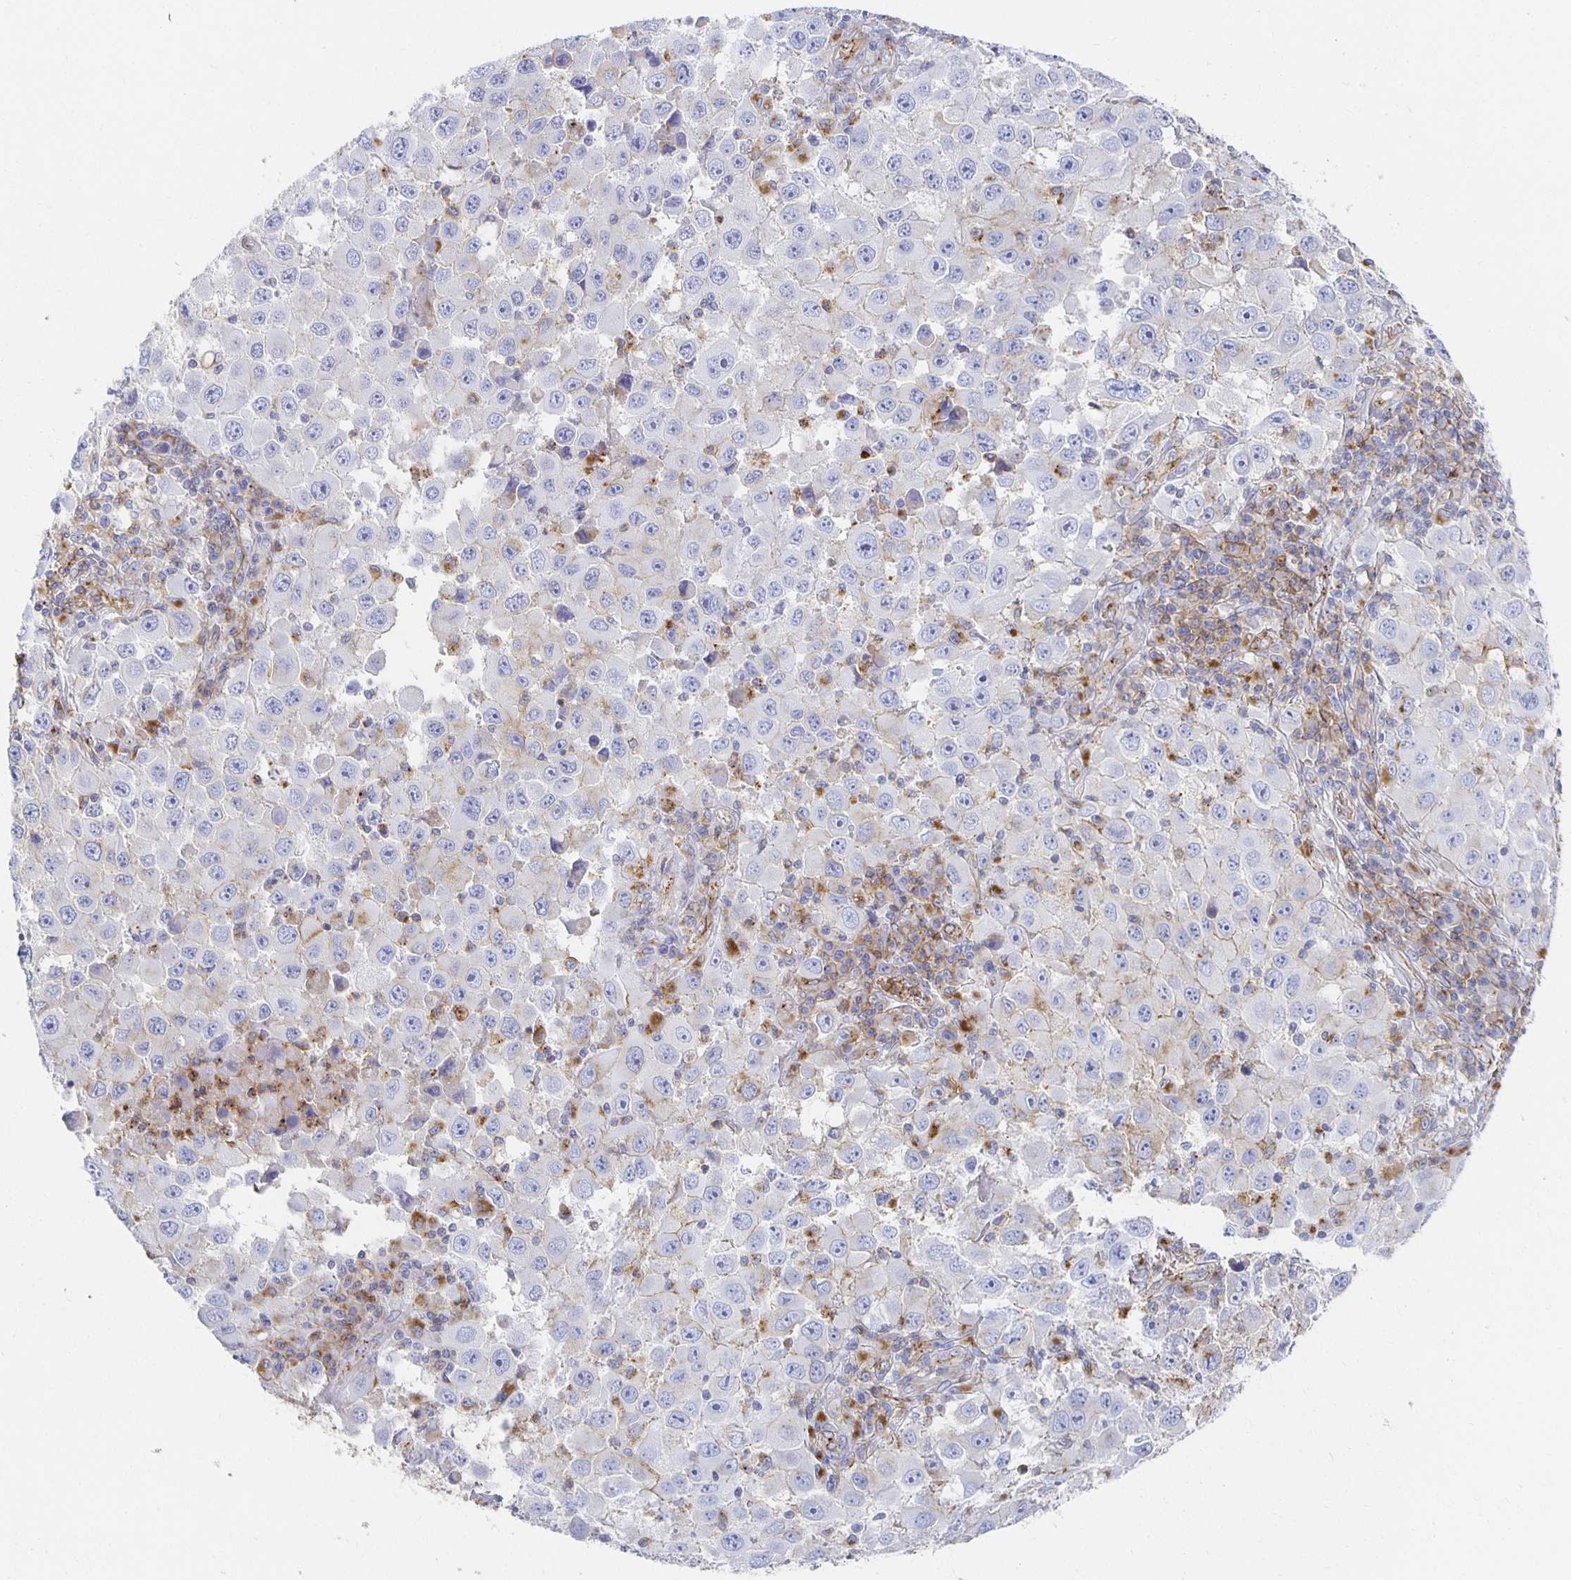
{"staining": {"intensity": "moderate", "quantity": "<25%", "location": "cytoplasmic/membranous"}, "tissue": "melanoma", "cell_type": "Tumor cells", "image_type": "cancer", "snomed": [{"axis": "morphology", "description": "Malignant melanoma, Metastatic site"}, {"axis": "topography", "description": "Lymph node"}], "caption": "A high-resolution image shows IHC staining of malignant melanoma (metastatic site), which exhibits moderate cytoplasmic/membranous expression in about <25% of tumor cells.", "gene": "TAAR1", "patient": {"sex": "female", "age": 67}}